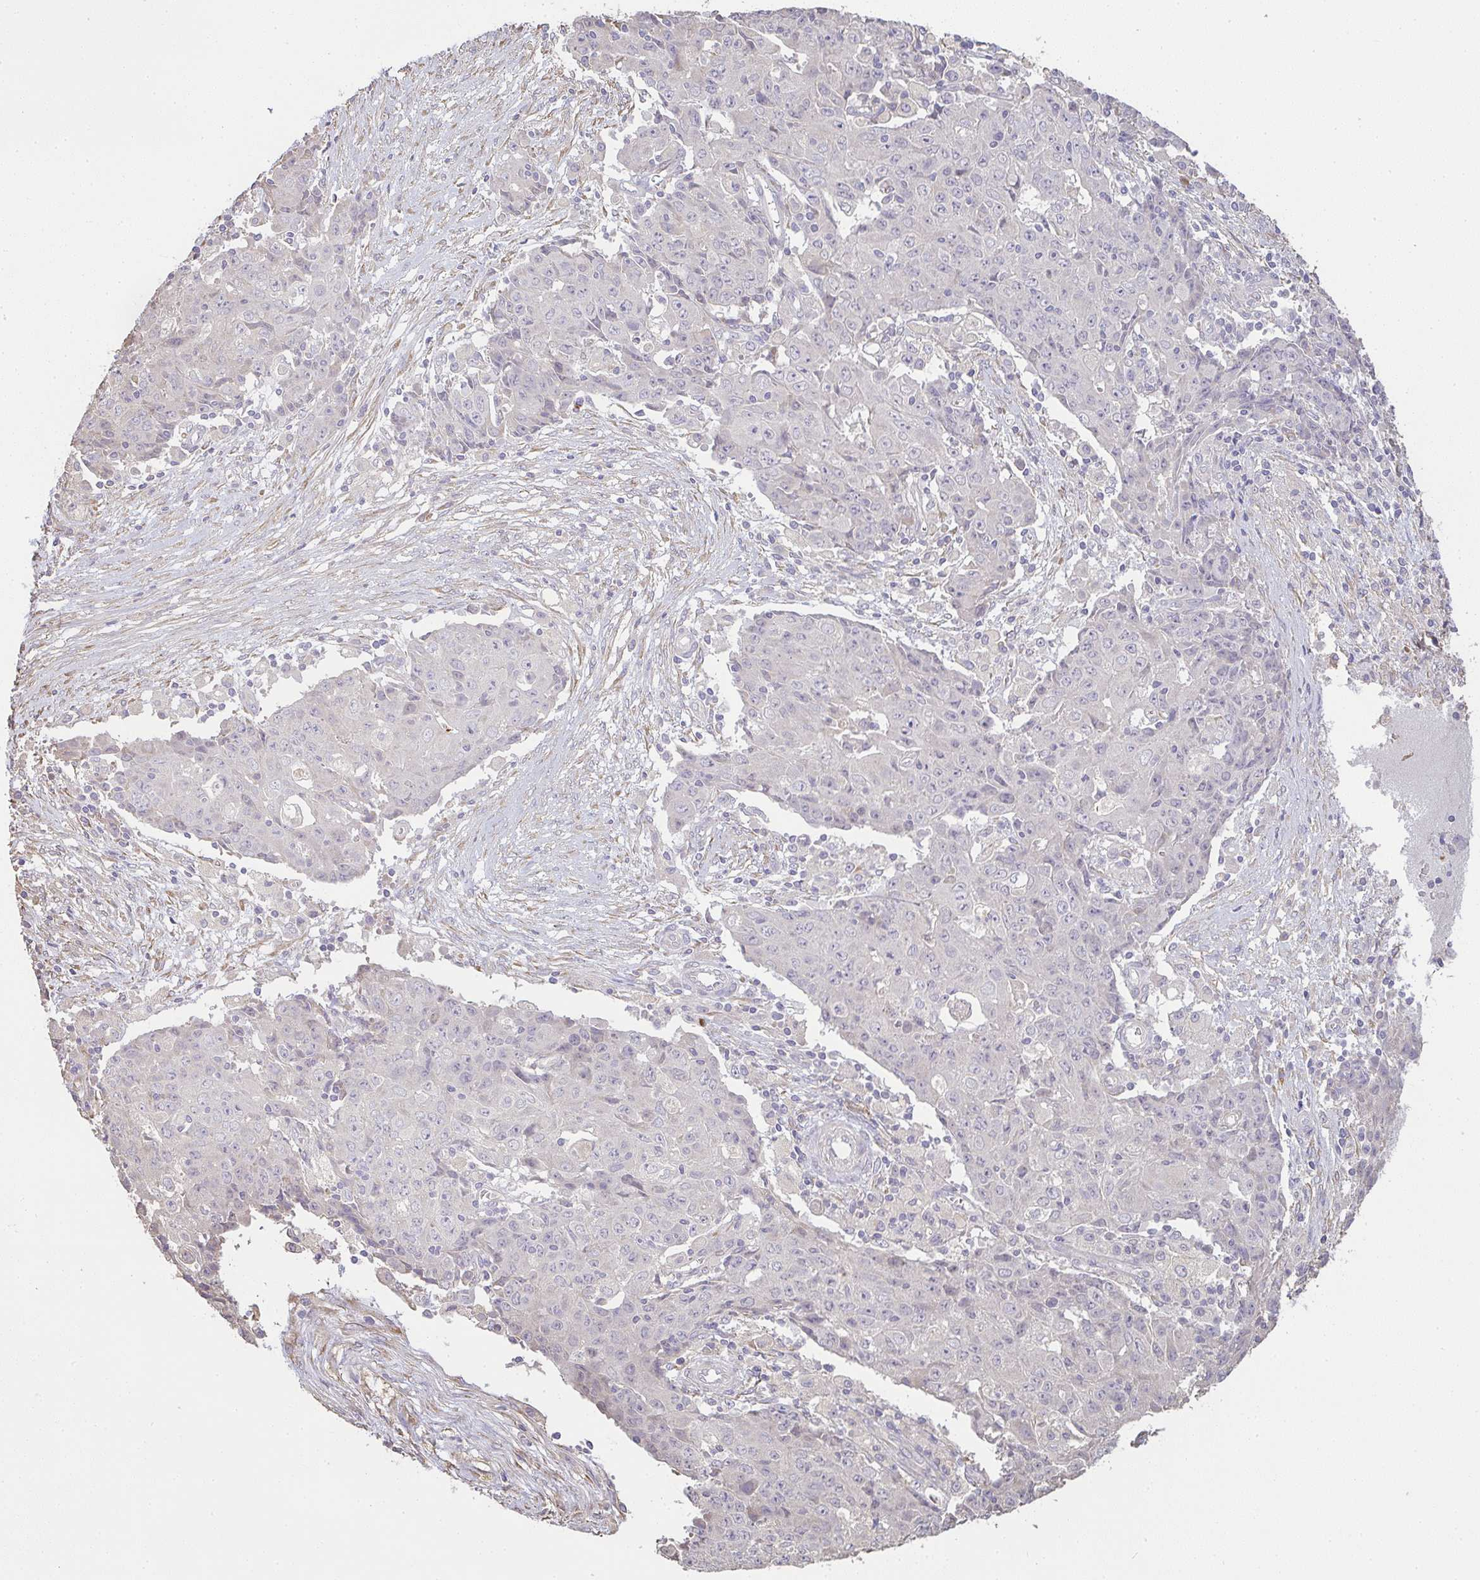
{"staining": {"intensity": "negative", "quantity": "none", "location": "none"}, "tissue": "ovarian cancer", "cell_type": "Tumor cells", "image_type": "cancer", "snomed": [{"axis": "morphology", "description": "Carcinoma, endometroid"}, {"axis": "topography", "description": "Ovary"}], "caption": "An image of ovarian cancer stained for a protein exhibits no brown staining in tumor cells.", "gene": "BRINP3", "patient": {"sex": "female", "age": 42}}